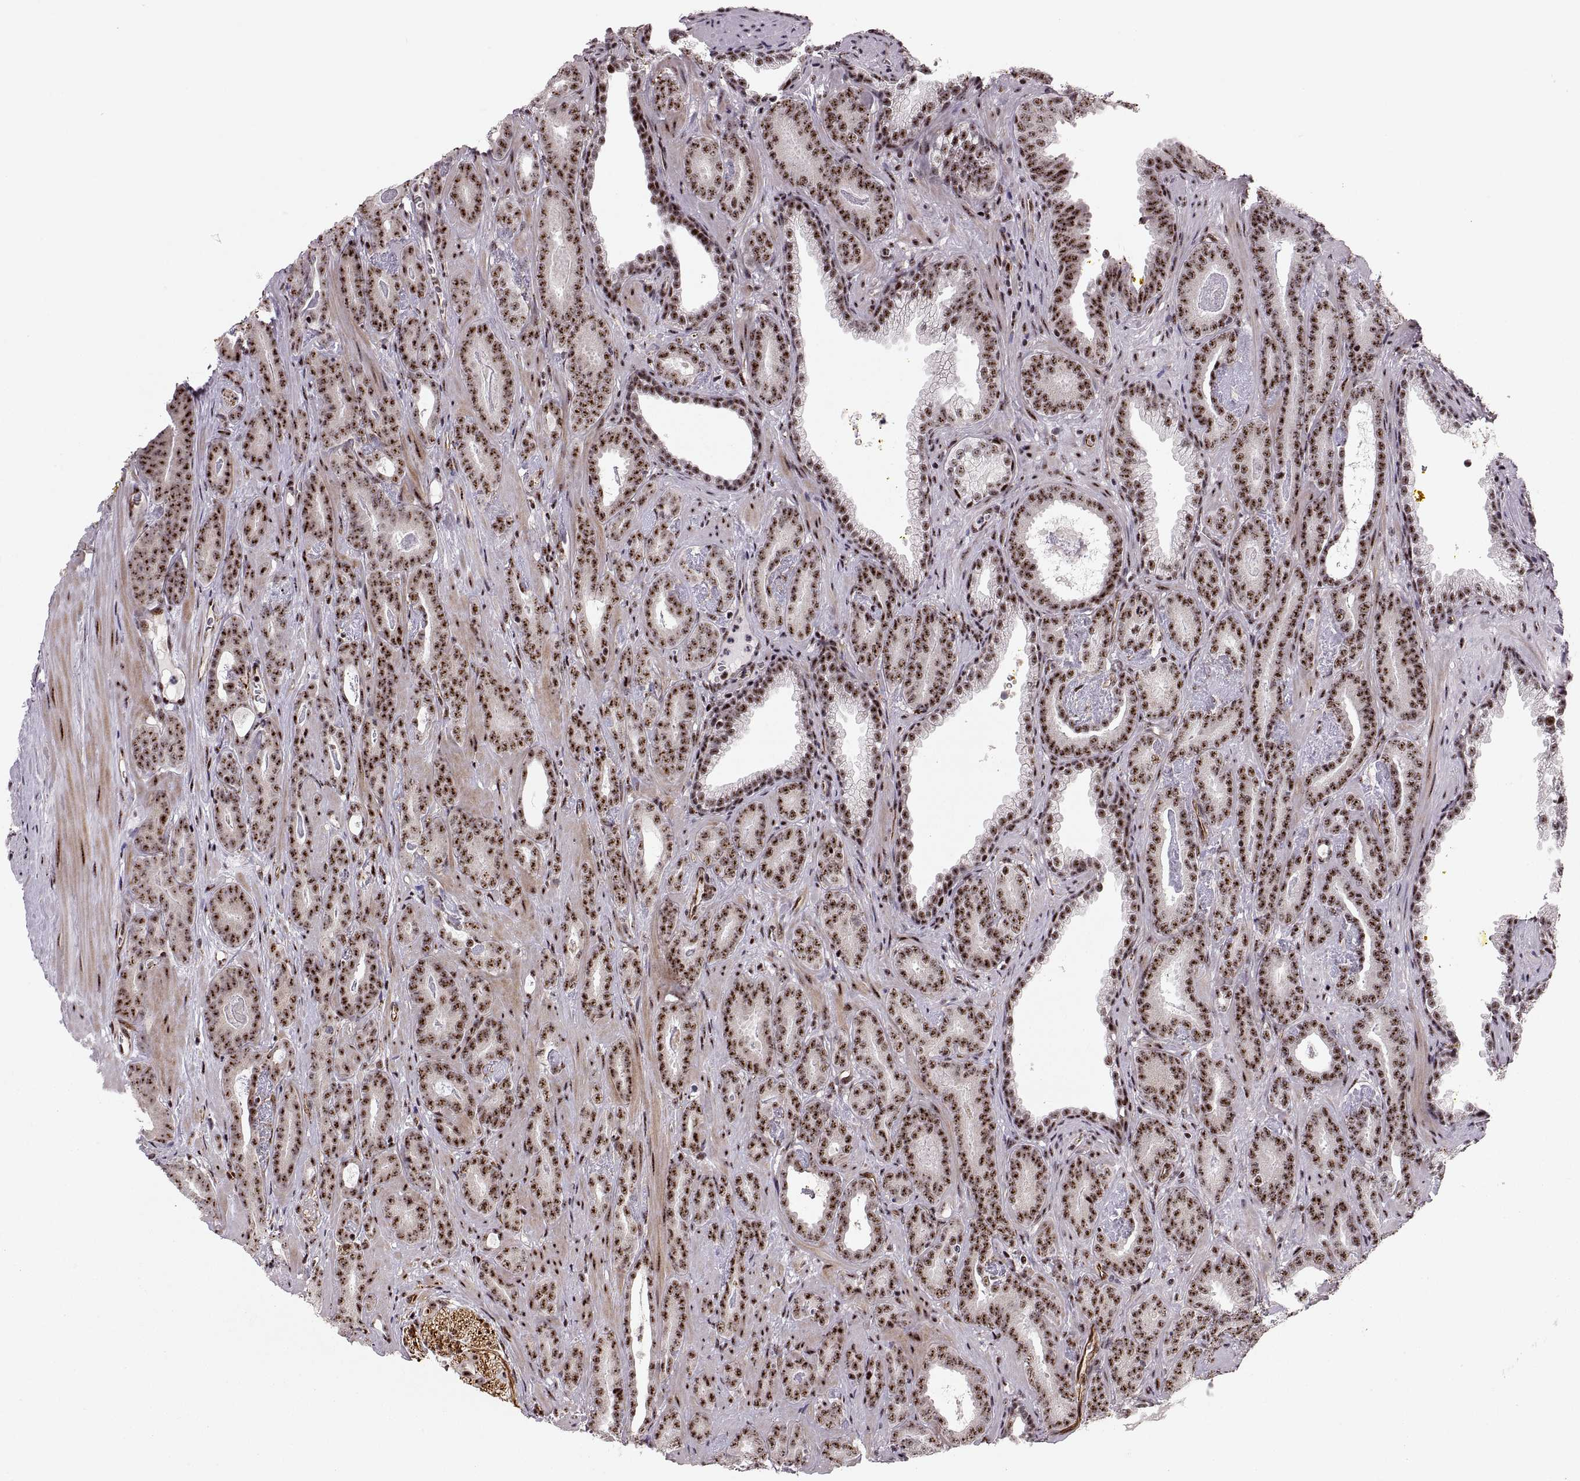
{"staining": {"intensity": "strong", "quantity": ">75%", "location": "nuclear"}, "tissue": "prostate cancer", "cell_type": "Tumor cells", "image_type": "cancer", "snomed": [{"axis": "morphology", "description": "Adenocarcinoma, Medium grade"}, {"axis": "topography", "description": "Prostate and seminal vesicle, NOS"}, {"axis": "topography", "description": "Prostate"}], "caption": "Immunohistochemistry micrograph of human prostate cancer (adenocarcinoma (medium-grade)) stained for a protein (brown), which exhibits high levels of strong nuclear expression in approximately >75% of tumor cells.", "gene": "ZCCHC17", "patient": {"sex": "male", "age": 54}}